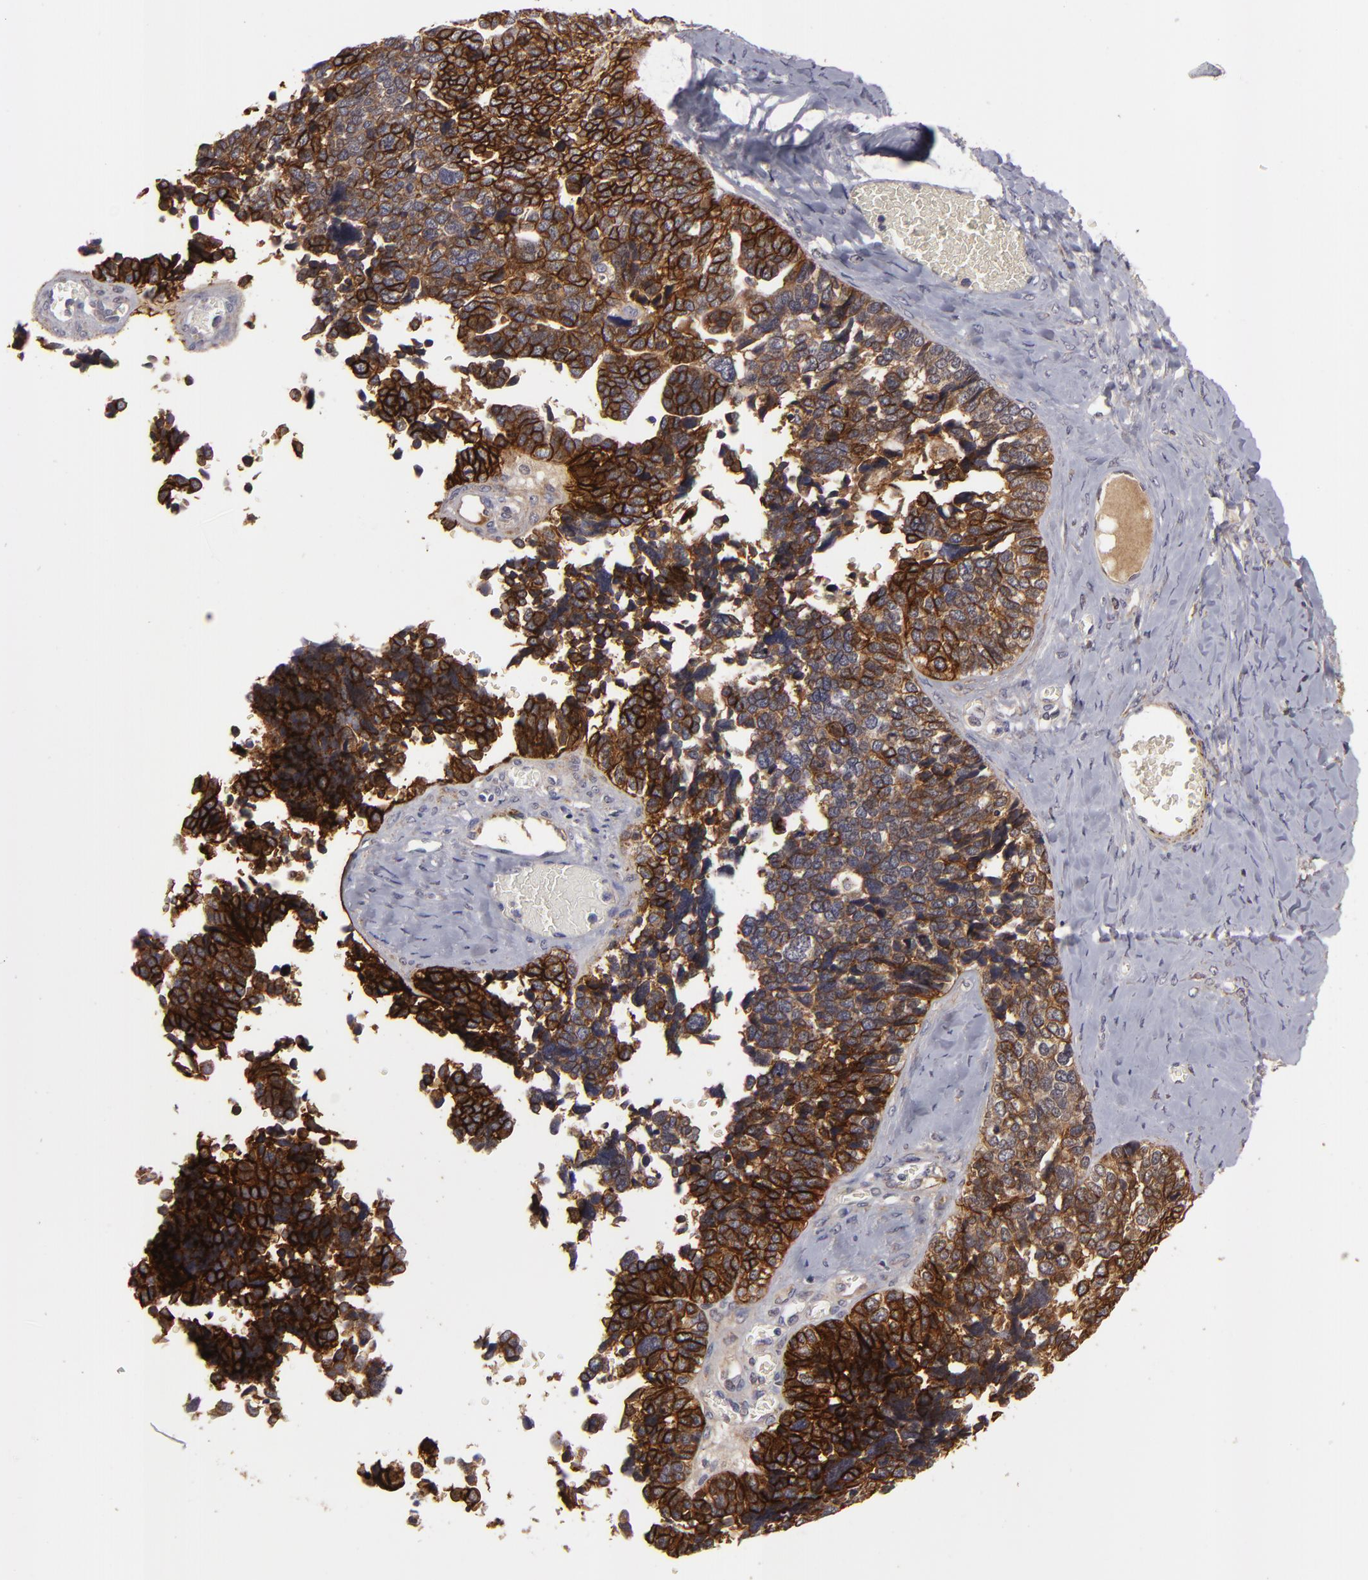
{"staining": {"intensity": "moderate", "quantity": ">75%", "location": "cytoplasmic/membranous"}, "tissue": "ovarian cancer", "cell_type": "Tumor cells", "image_type": "cancer", "snomed": [{"axis": "morphology", "description": "Cystadenocarcinoma, serous, NOS"}, {"axis": "topography", "description": "Ovary"}], "caption": "Serous cystadenocarcinoma (ovarian) was stained to show a protein in brown. There is medium levels of moderate cytoplasmic/membranous positivity in approximately >75% of tumor cells.", "gene": "ALCAM", "patient": {"sex": "female", "age": 77}}